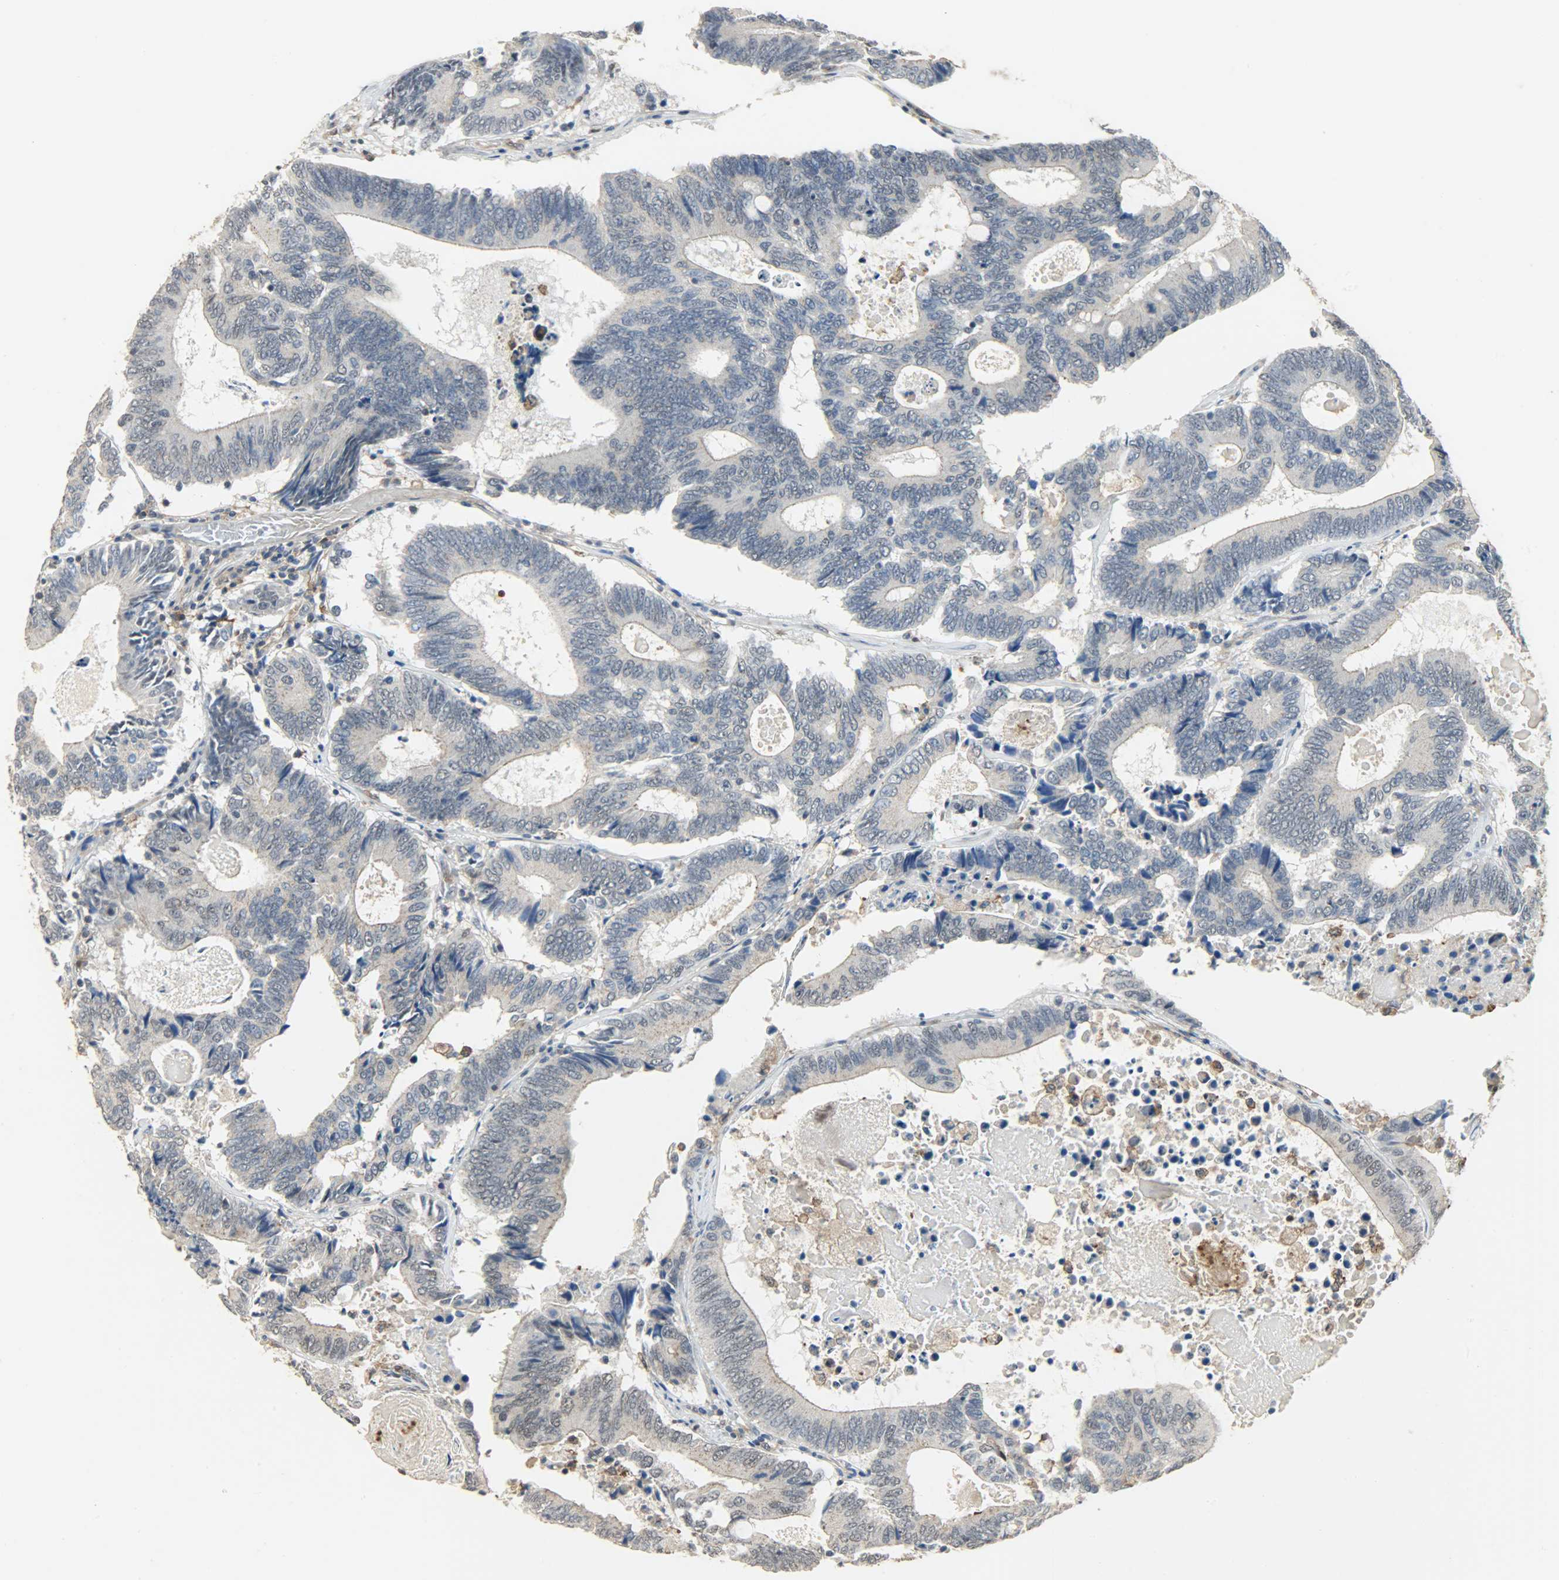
{"staining": {"intensity": "negative", "quantity": "none", "location": "none"}, "tissue": "colorectal cancer", "cell_type": "Tumor cells", "image_type": "cancer", "snomed": [{"axis": "morphology", "description": "Adenocarcinoma, NOS"}, {"axis": "topography", "description": "Colon"}], "caption": "This is an IHC micrograph of human adenocarcinoma (colorectal). There is no positivity in tumor cells.", "gene": "SKAP2", "patient": {"sex": "female", "age": 78}}